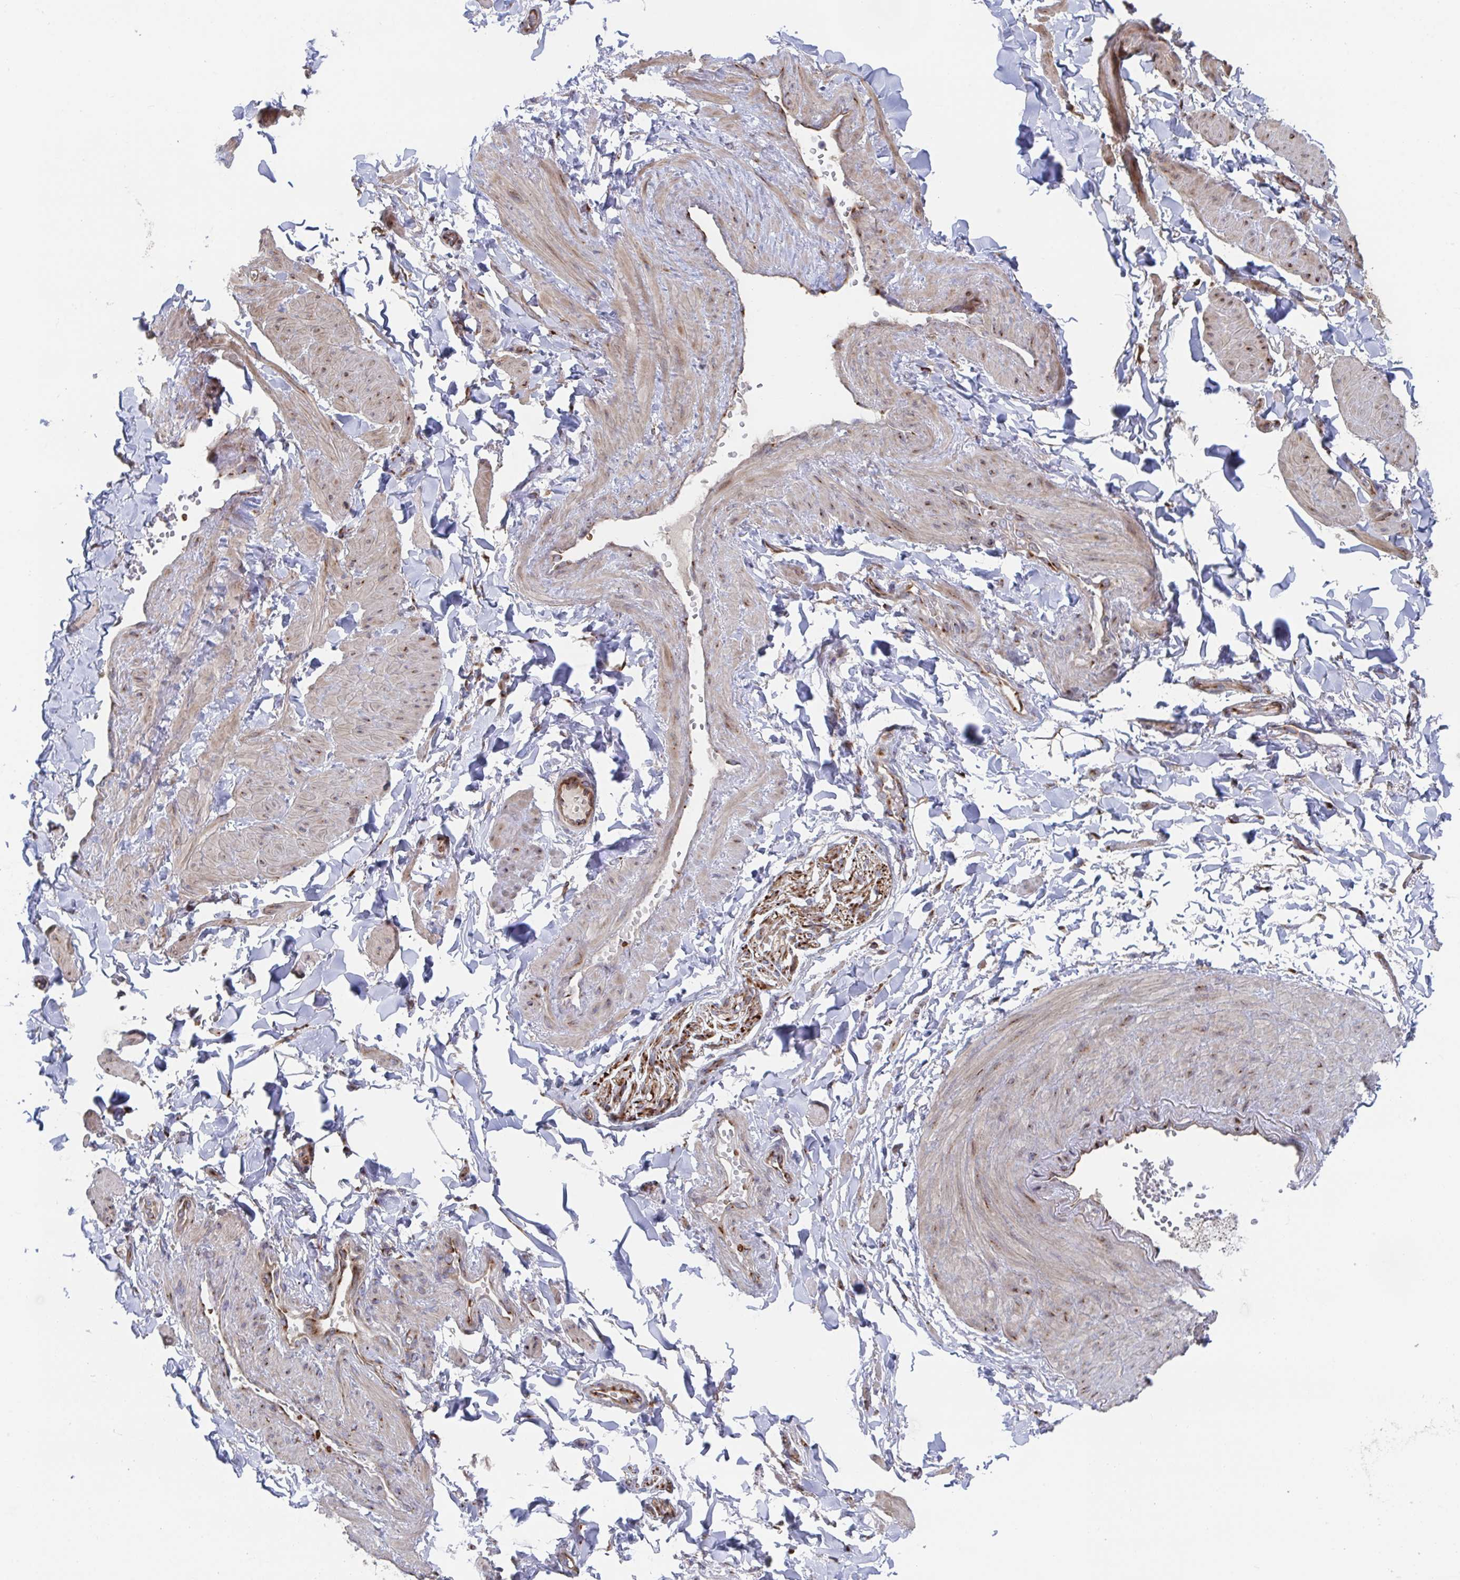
{"staining": {"intensity": "negative", "quantity": "none", "location": "none"}, "tissue": "adipose tissue", "cell_type": "Adipocytes", "image_type": "normal", "snomed": [{"axis": "morphology", "description": "Normal tissue, NOS"}, {"axis": "topography", "description": "Epididymis"}, {"axis": "topography", "description": "Peripheral nerve tissue"}], "caption": "This is an IHC photomicrograph of benign human adipose tissue. There is no staining in adipocytes.", "gene": "FJX1", "patient": {"sex": "male", "age": 32}}